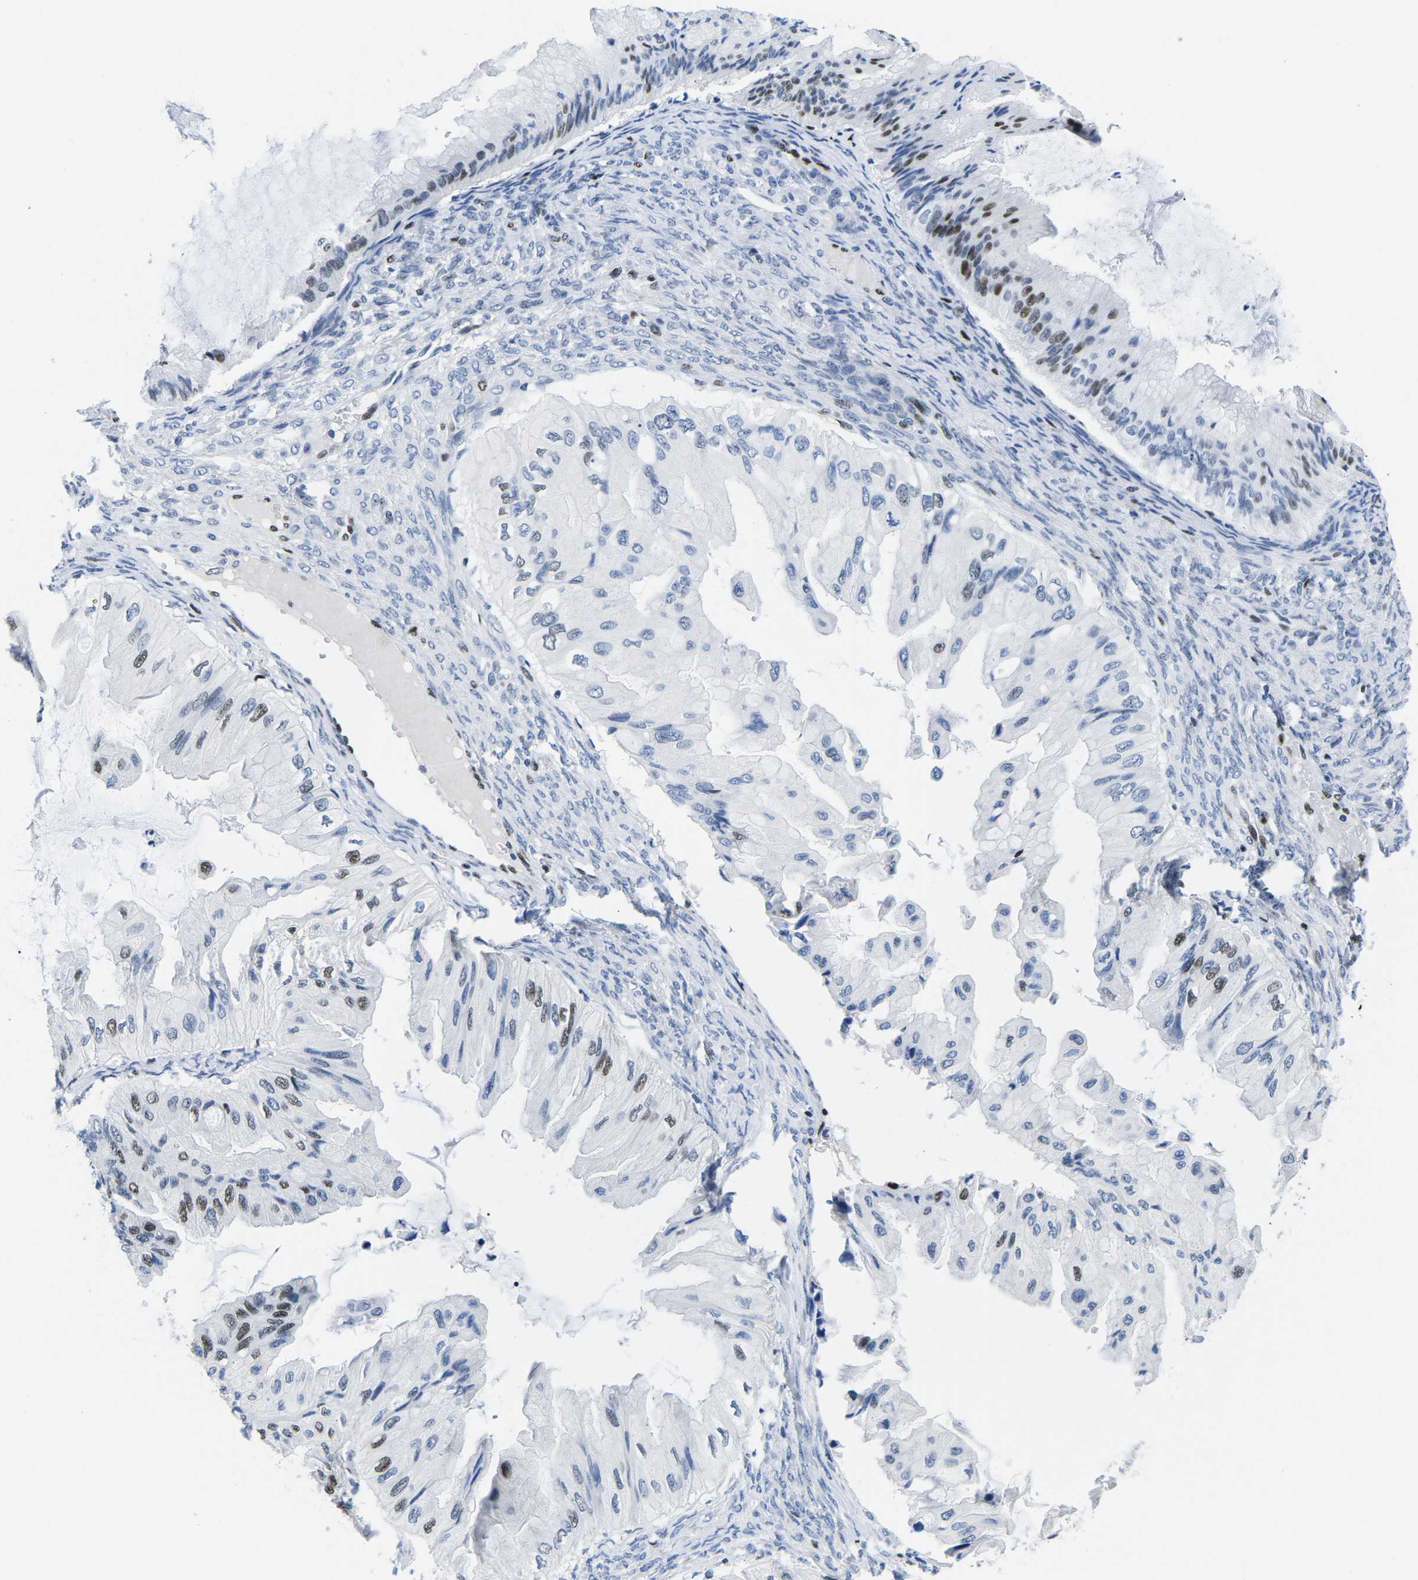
{"staining": {"intensity": "moderate", "quantity": "<25%", "location": "nuclear"}, "tissue": "ovarian cancer", "cell_type": "Tumor cells", "image_type": "cancer", "snomed": [{"axis": "morphology", "description": "Cystadenocarcinoma, mucinous, NOS"}, {"axis": "topography", "description": "Ovary"}], "caption": "The immunohistochemical stain labels moderate nuclear positivity in tumor cells of ovarian cancer tissue.", "gene": "ATF1", "patient": {"sex": "female", "age": 61}}